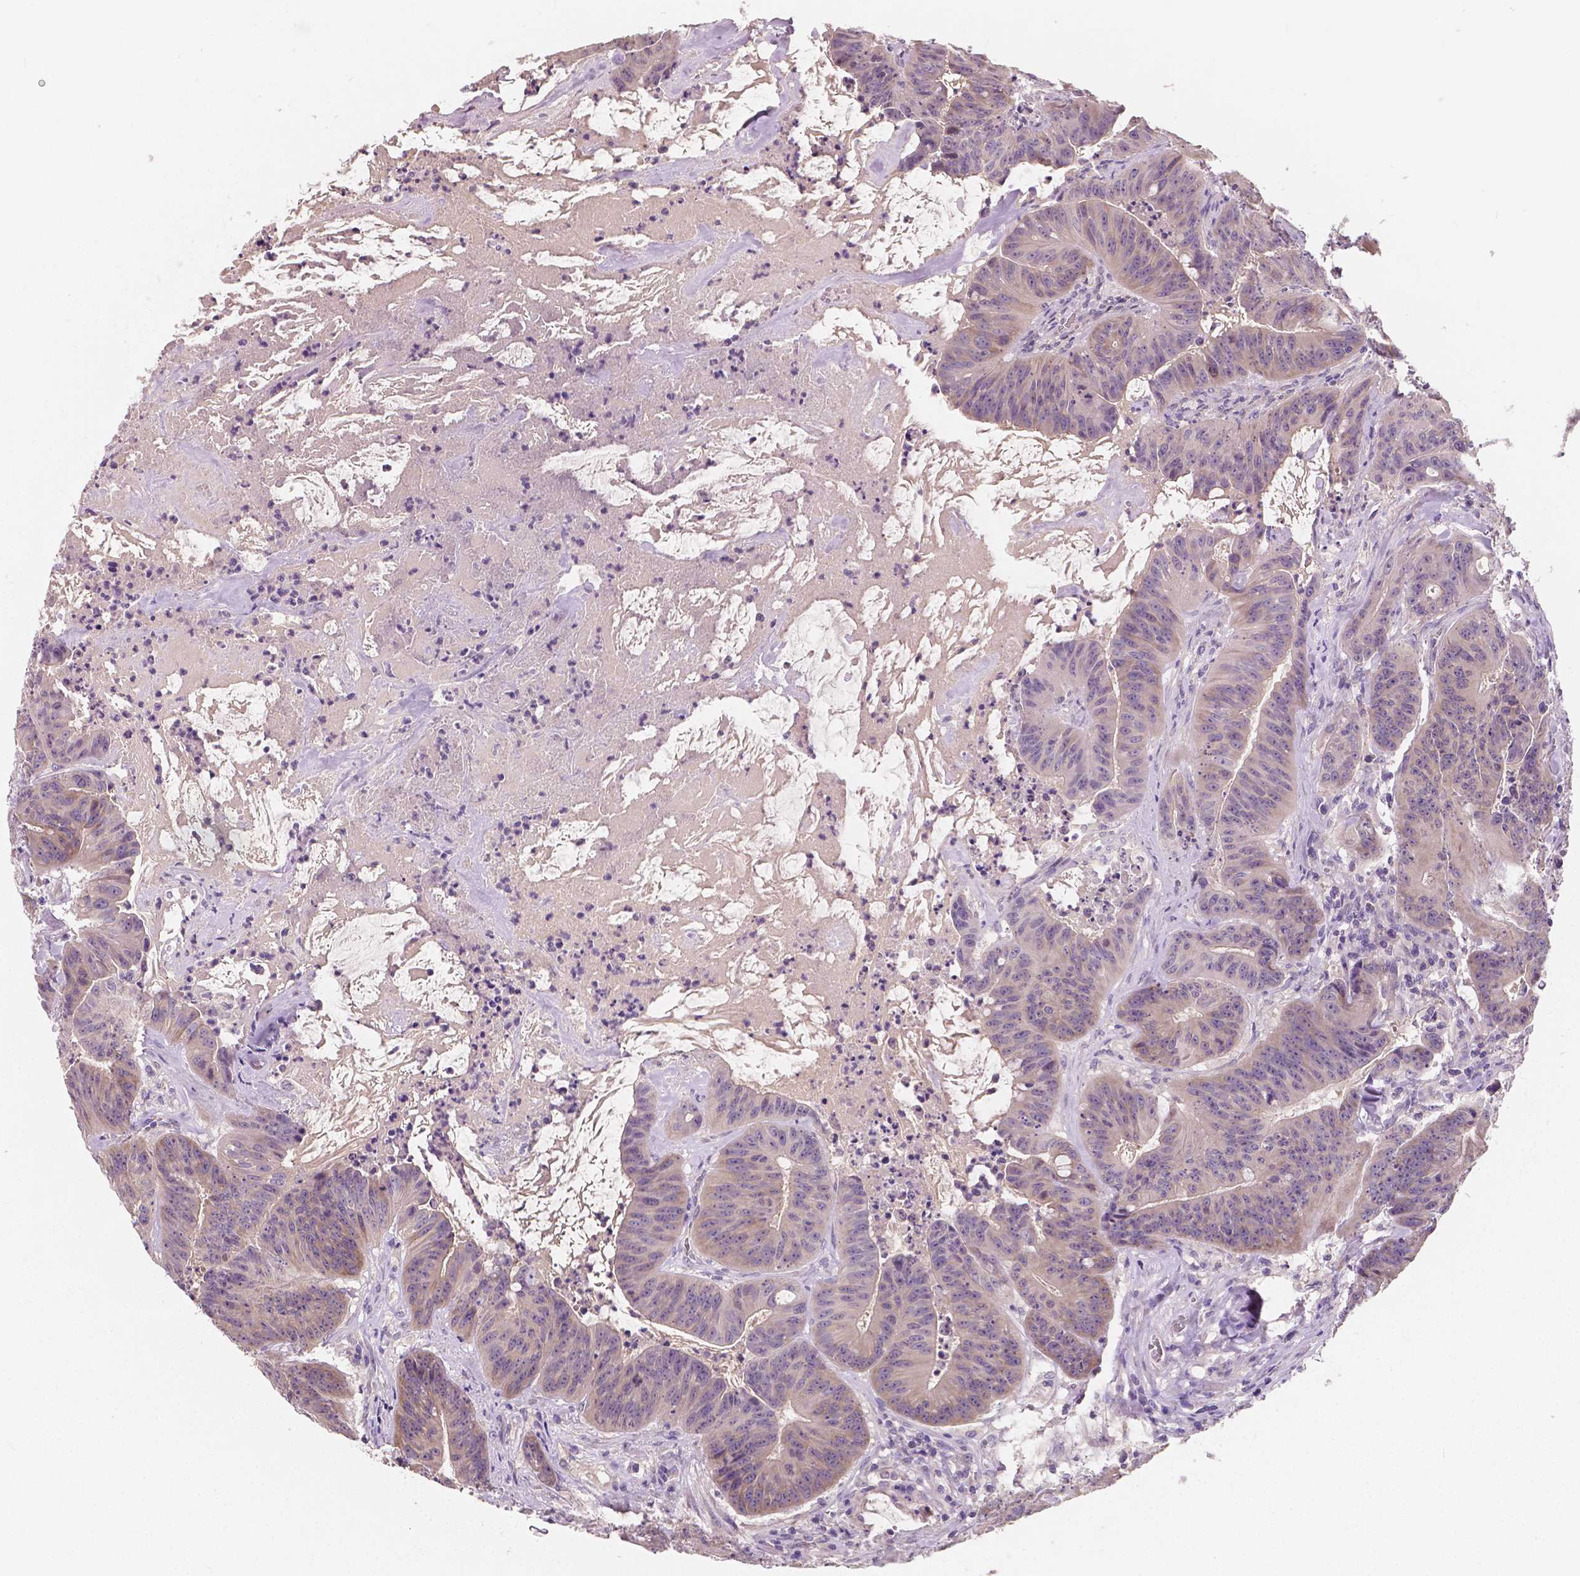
{"staining": {"intensity": "weak", "quantity": "25%-75%", "location": "cytoplasmic/membranous"}, "tissue": "colorectal cancer", "cell_type": "Tumor cells", "image_type": "cancer", "snomed": [{"axis": "morphology", "description": "Adenocarcinoma, NOS"}, {"axis": "topography", "description": "Colon"}], "caption": "Human adenocarcinoma (colorectal) stained with a brown dye exhibits weak cytoplasmic/membranous positive staining in approximately 25%-75% of tumor cells.", "gene": "LSM14B", "patient": {"sex": "male", "age": 33}}